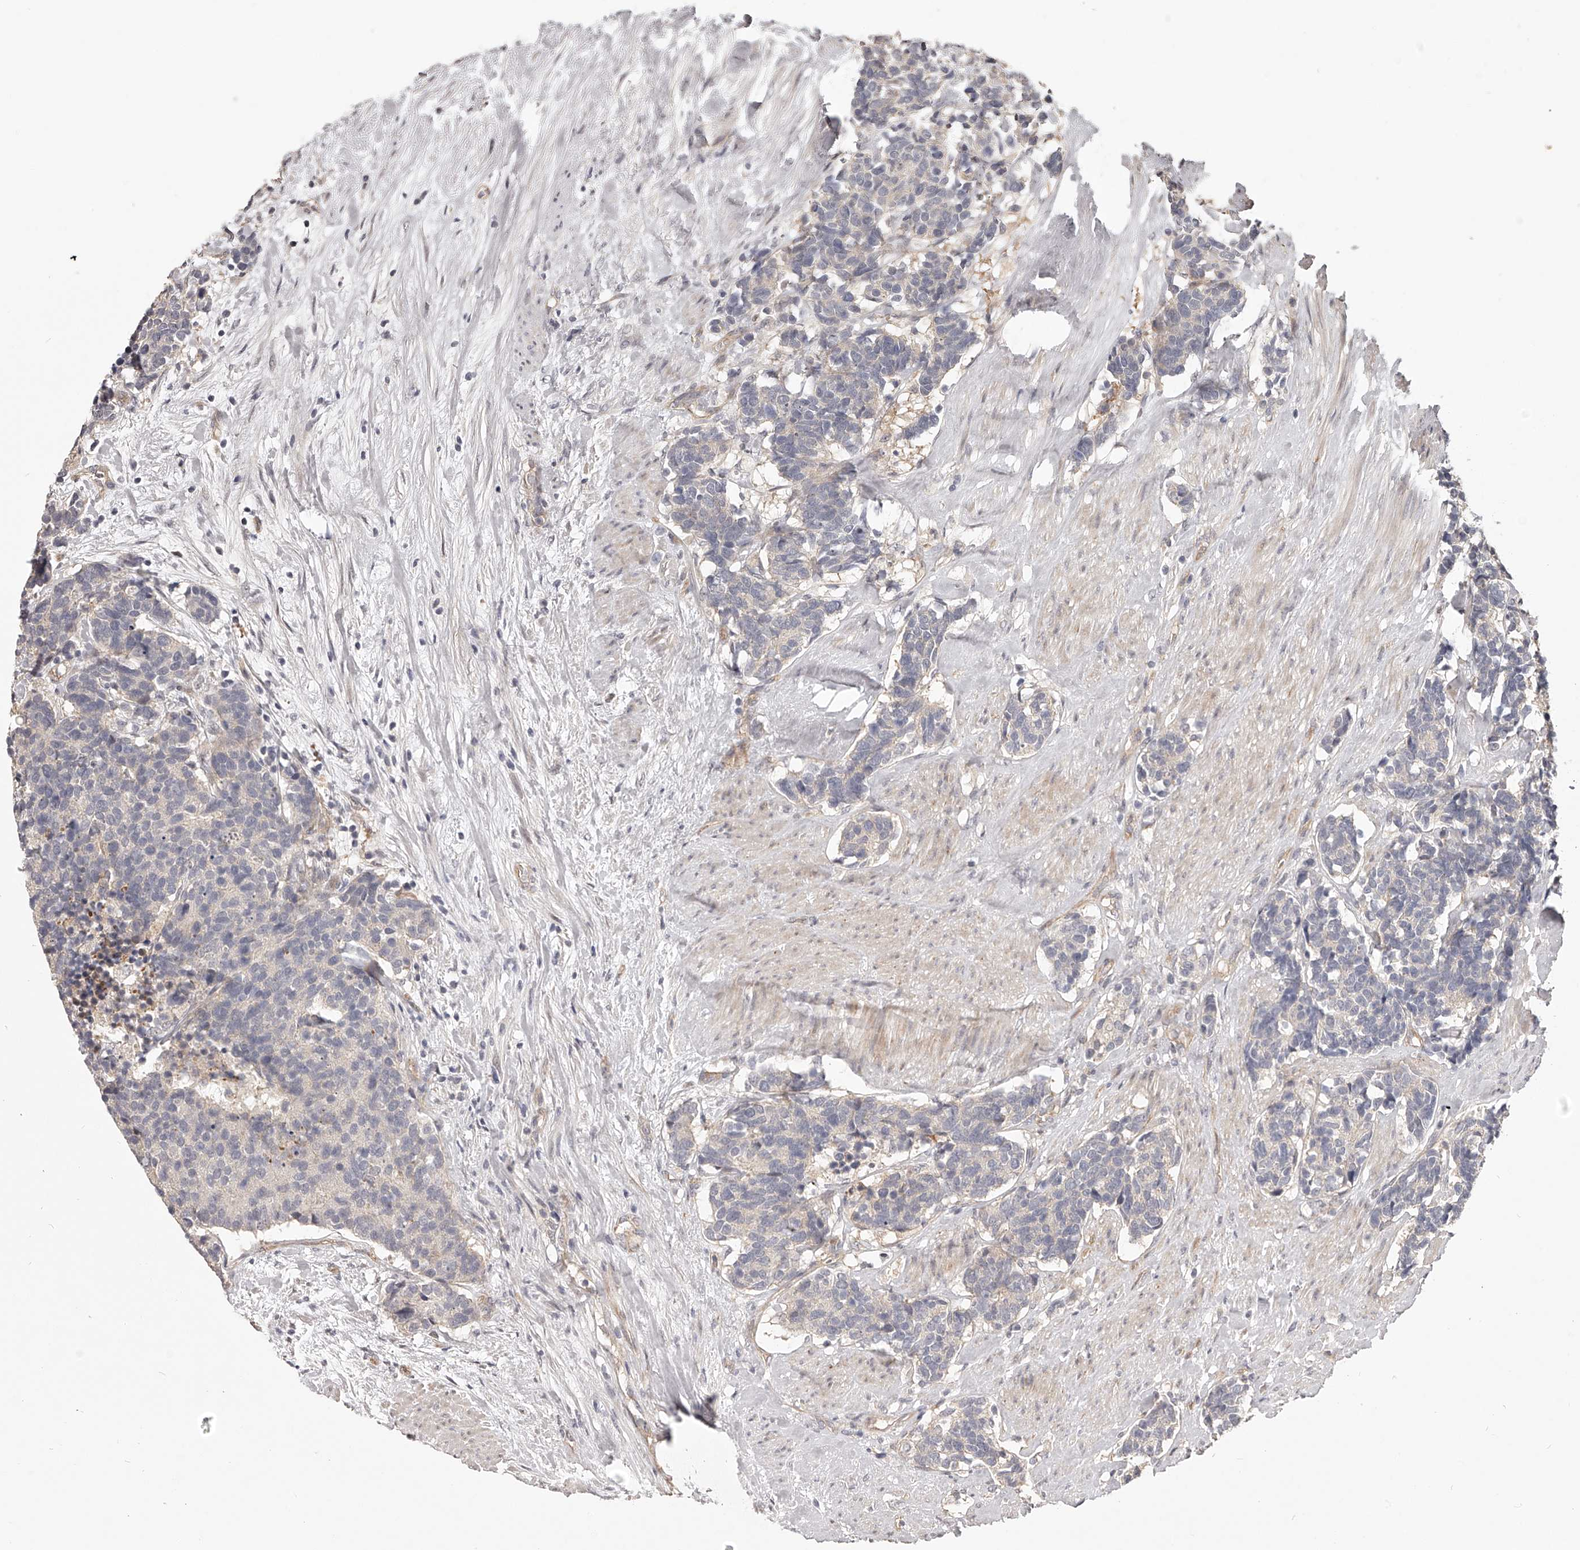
{"staining": {"intensity": "negative", "quantity": "none", "location": "none"}, "tissue": "carcinoid", "cell_type": "Tumor cells", "image_type": "cancer", "snomed": [{"axis": "morphology", "description": "Carcinoma, NOS"}, {"axis": "morphology", "description": "Carcinoid, malignant, NOS"}, {"axis": "topography", "description": "Urinary bladder"}], "caption": "Tumor cells are negative for protein expression in human carcinoid (malignant).", "gene": "ZNF582", "patient": {"sex": "male", "age": 57}}